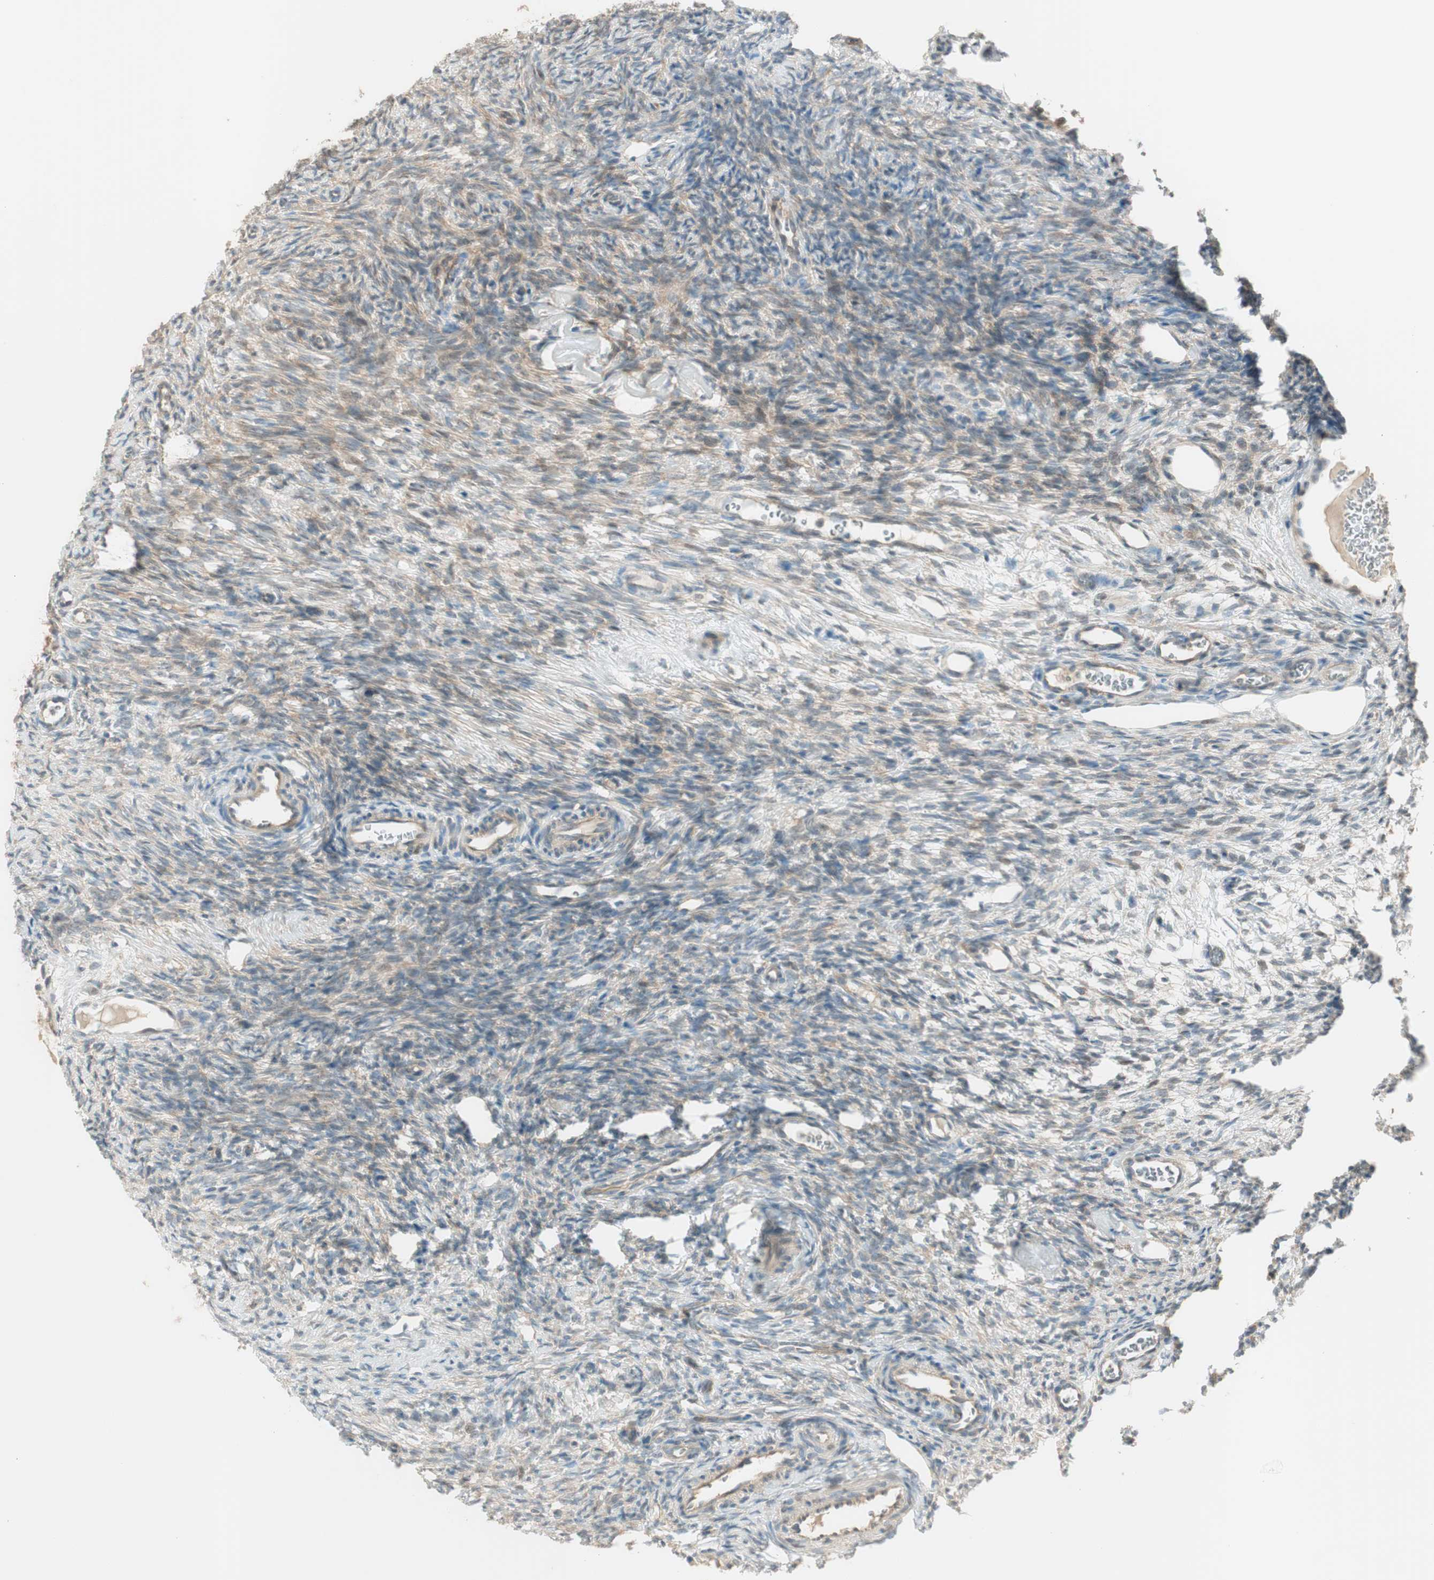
{"staining": {"intensity": "weak", "quantity": "25%-75%", "location": "cytoplasmic/membranous"}, "tissue": "ovary", "cell_type": "Ovarian stroma cells", "image_type": "normal", "snomed": [{"axis": "morphology", "description": "Normal tissue, NOS"}, {"axis": "topography", "description": "Ovary"}], "caption": "An immunohistochemistry micrograph of normal tissue is shown. Protein staining in brown shows weak cytoplasmic/membranous positivity in ovary within ovarian stroma cells.", "gene": "IPO5", "patient": {"sex": "female", "age": 35}}